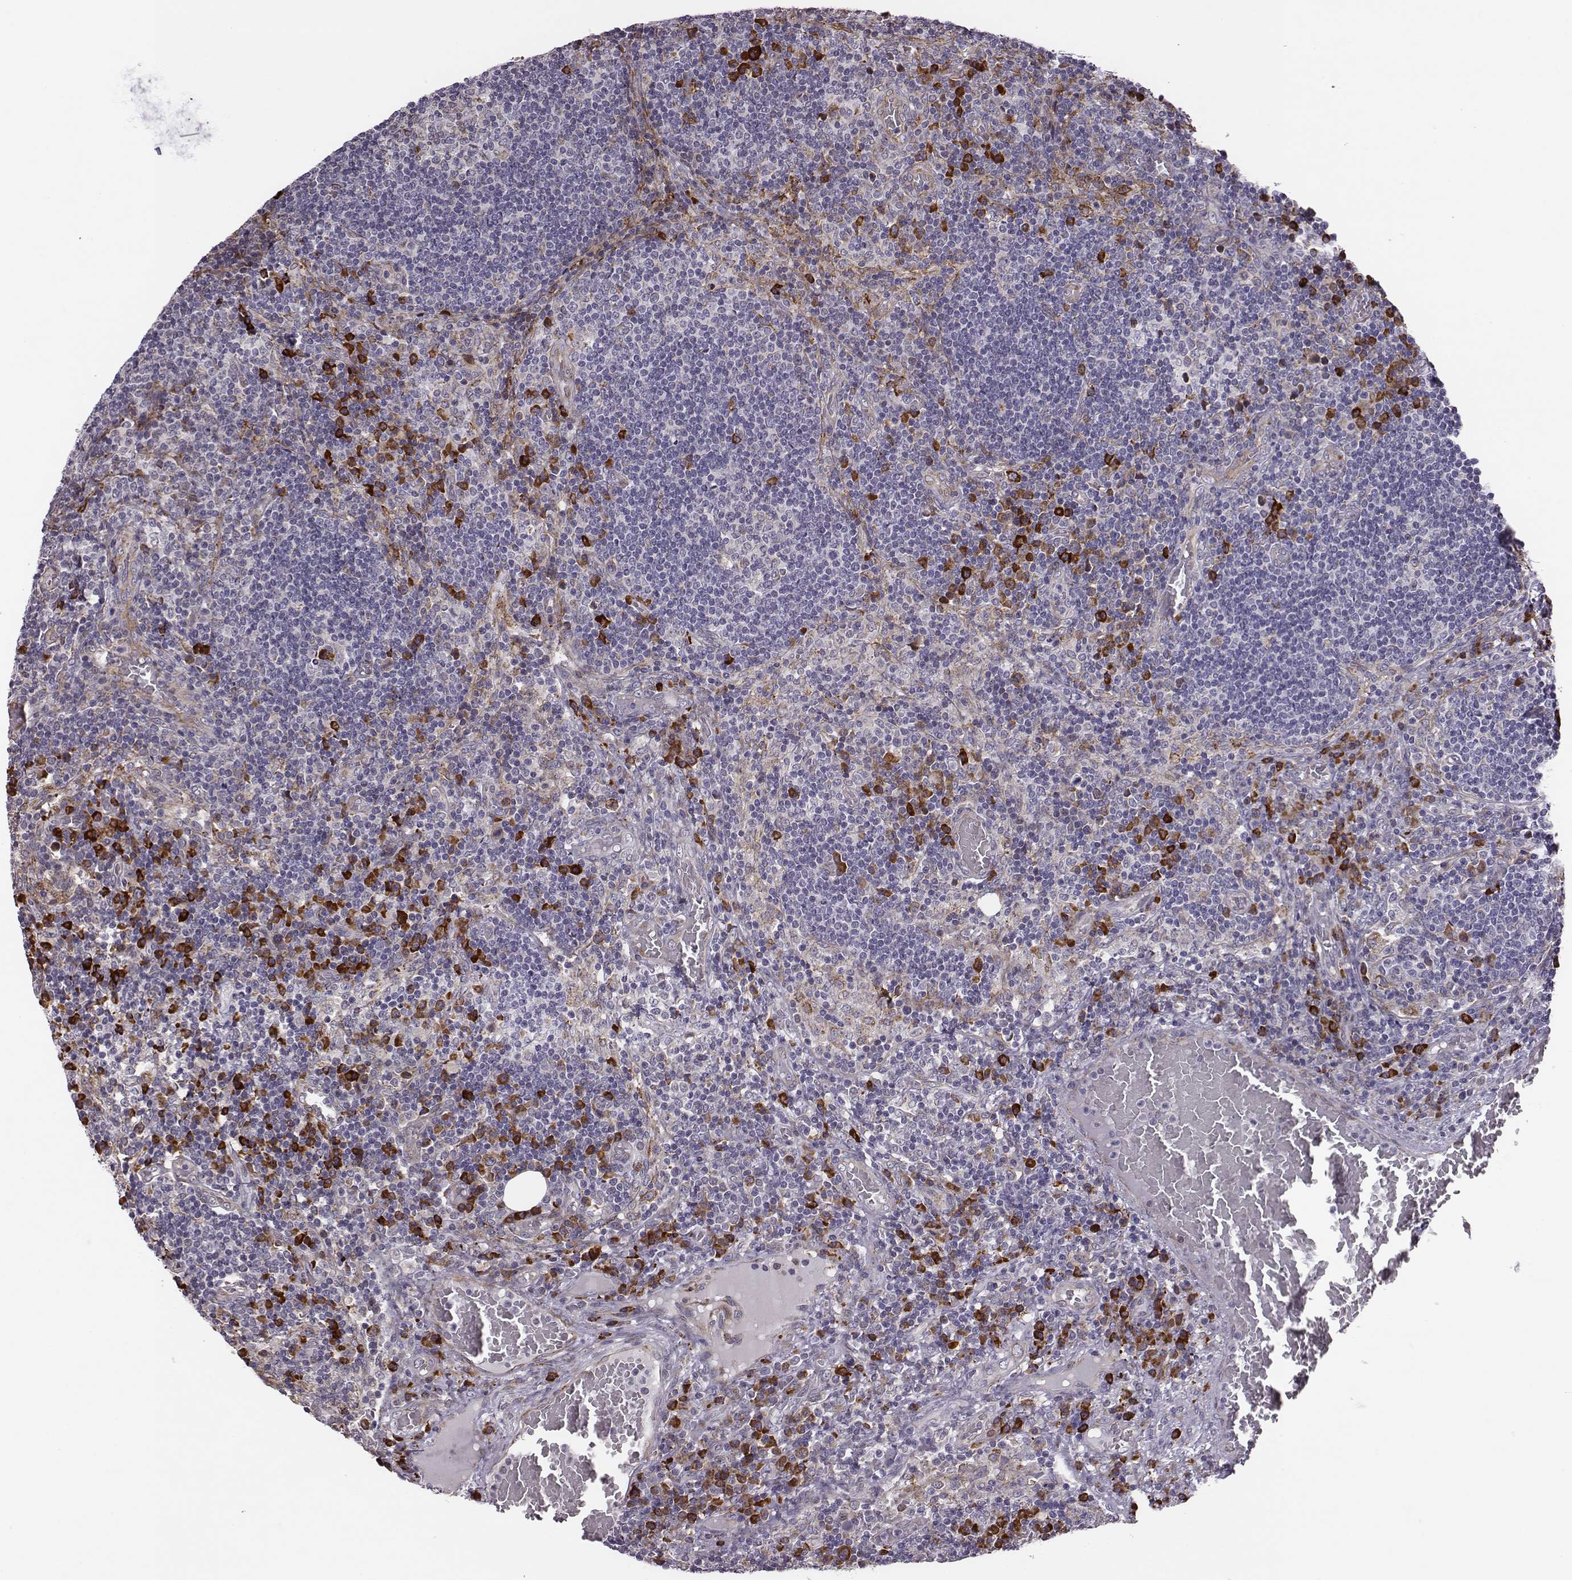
{"staining": {"intensity": "strong", "quantity": "<25%", "location": "cytoplasmic/membranous"}, "tissue": "lymph node", "cell_type": "Germinal center cells", "image_type": "normal", "snomed": [{"axis": "morphology", "description": "Normal tissue, NOS"}, {"axis": "topography", "description": "Lymph node"}], "caption": "Immunohistochemistry (IHC) (DAB (3,3'-diaminobenzidine)) staining of benign human lymph node reveals strong cytoplasmic/membranous protein expression in about <25% of germinal center cells.", "gene": "SELENOI", "patient": {"sex": "male", "age": 63}}